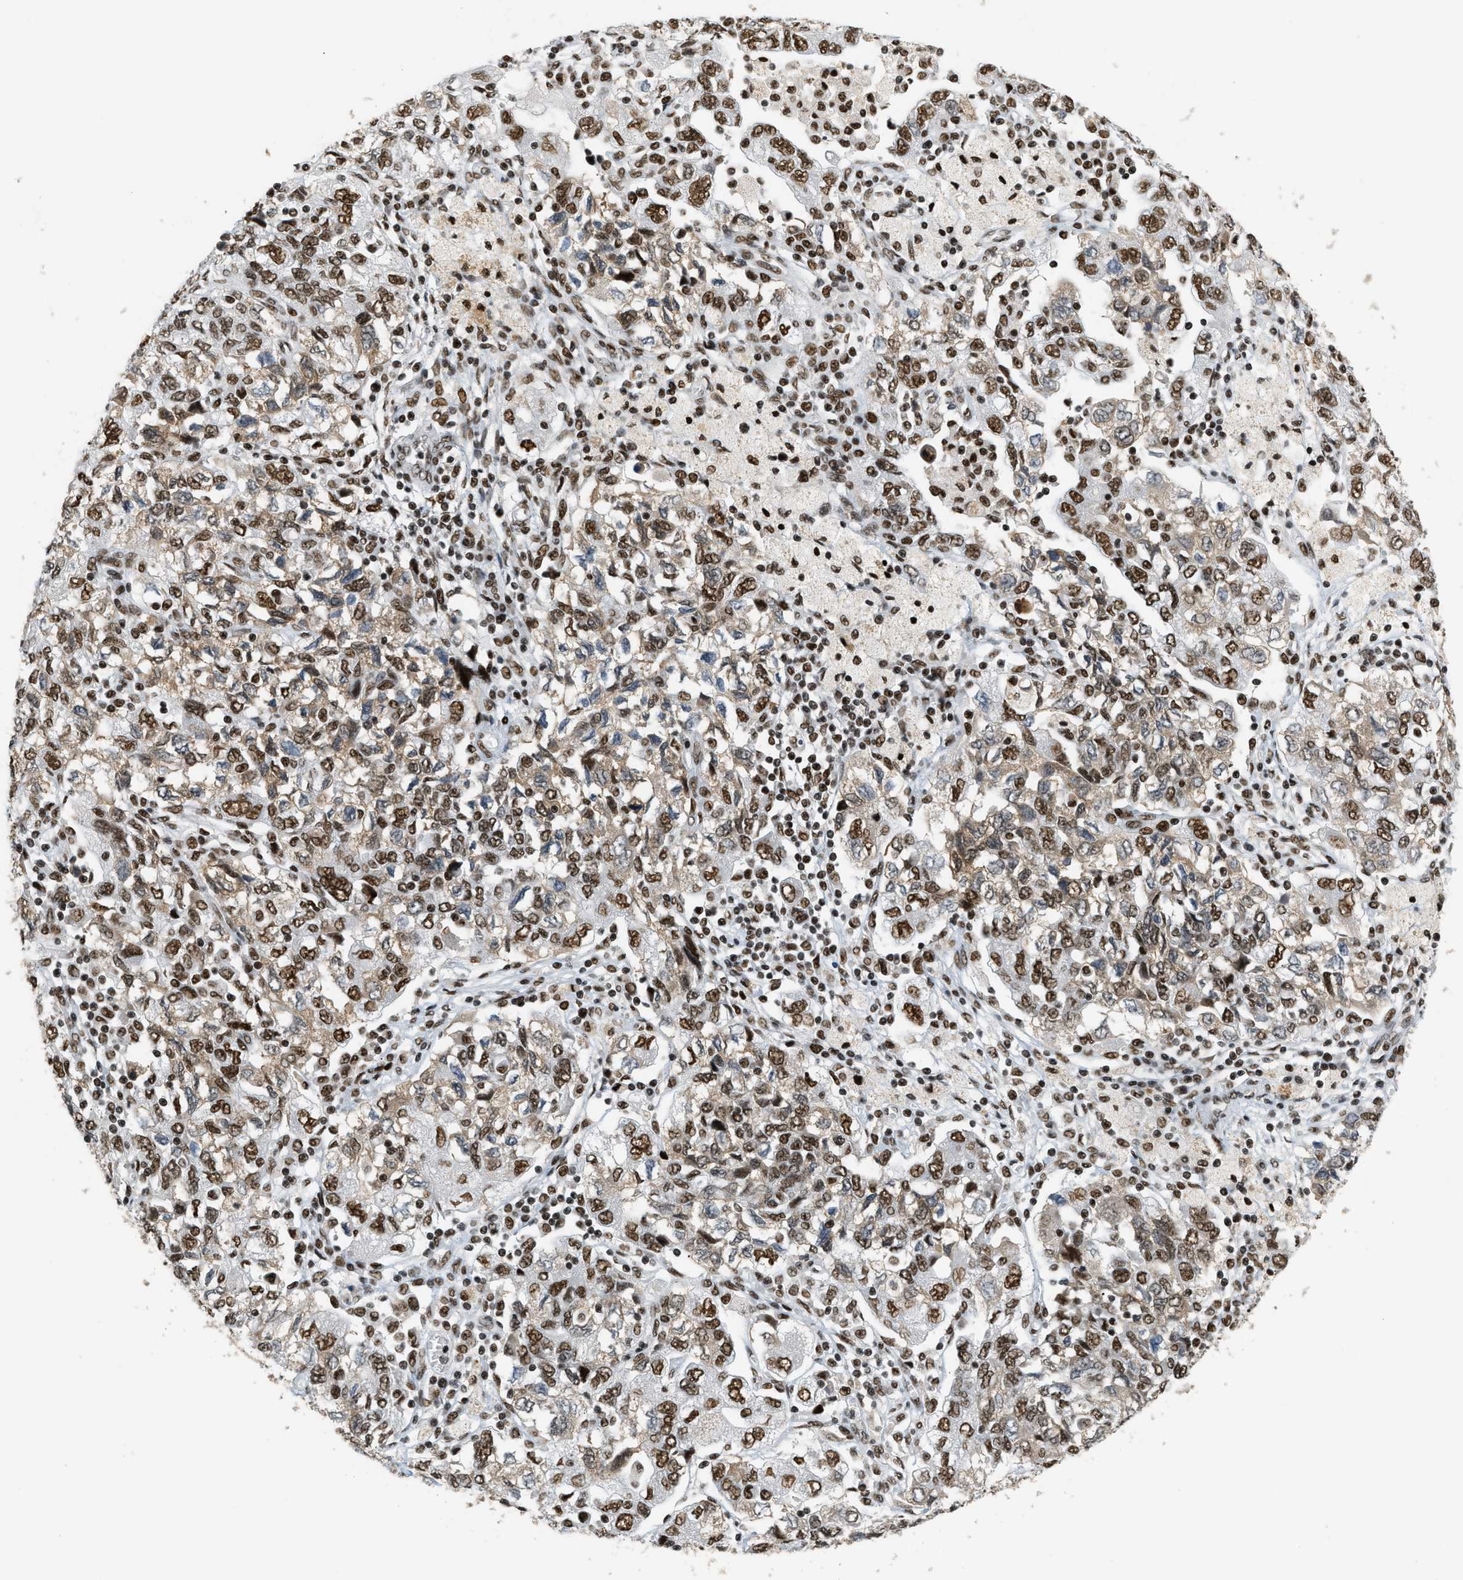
{"staining": {"intensity": "strong", "quantity": ">75%", "location": "nuclear"}, "tissue": "ovarian cancer", "cell_type": "Tumor cells", "image_type": "cancer", "snomed": [{"axis": "morphology", "description": "Carcinoma, NOS"}, {"axis": "morphology", "description": "Cystadenocarcinoma, serous, NOS"}, {"axis": "topography", "description": "Ovary"}], "caption": "Ovarian carcinoma stained with DAB (3,3'-diaminobenzidine) immunohistochemistry demonstrates high levels of strong nuclear expression in approximately >75% of tumor cells.", "gene": "SMARCB1", "patient": {"sex": "female", "age": 69}}